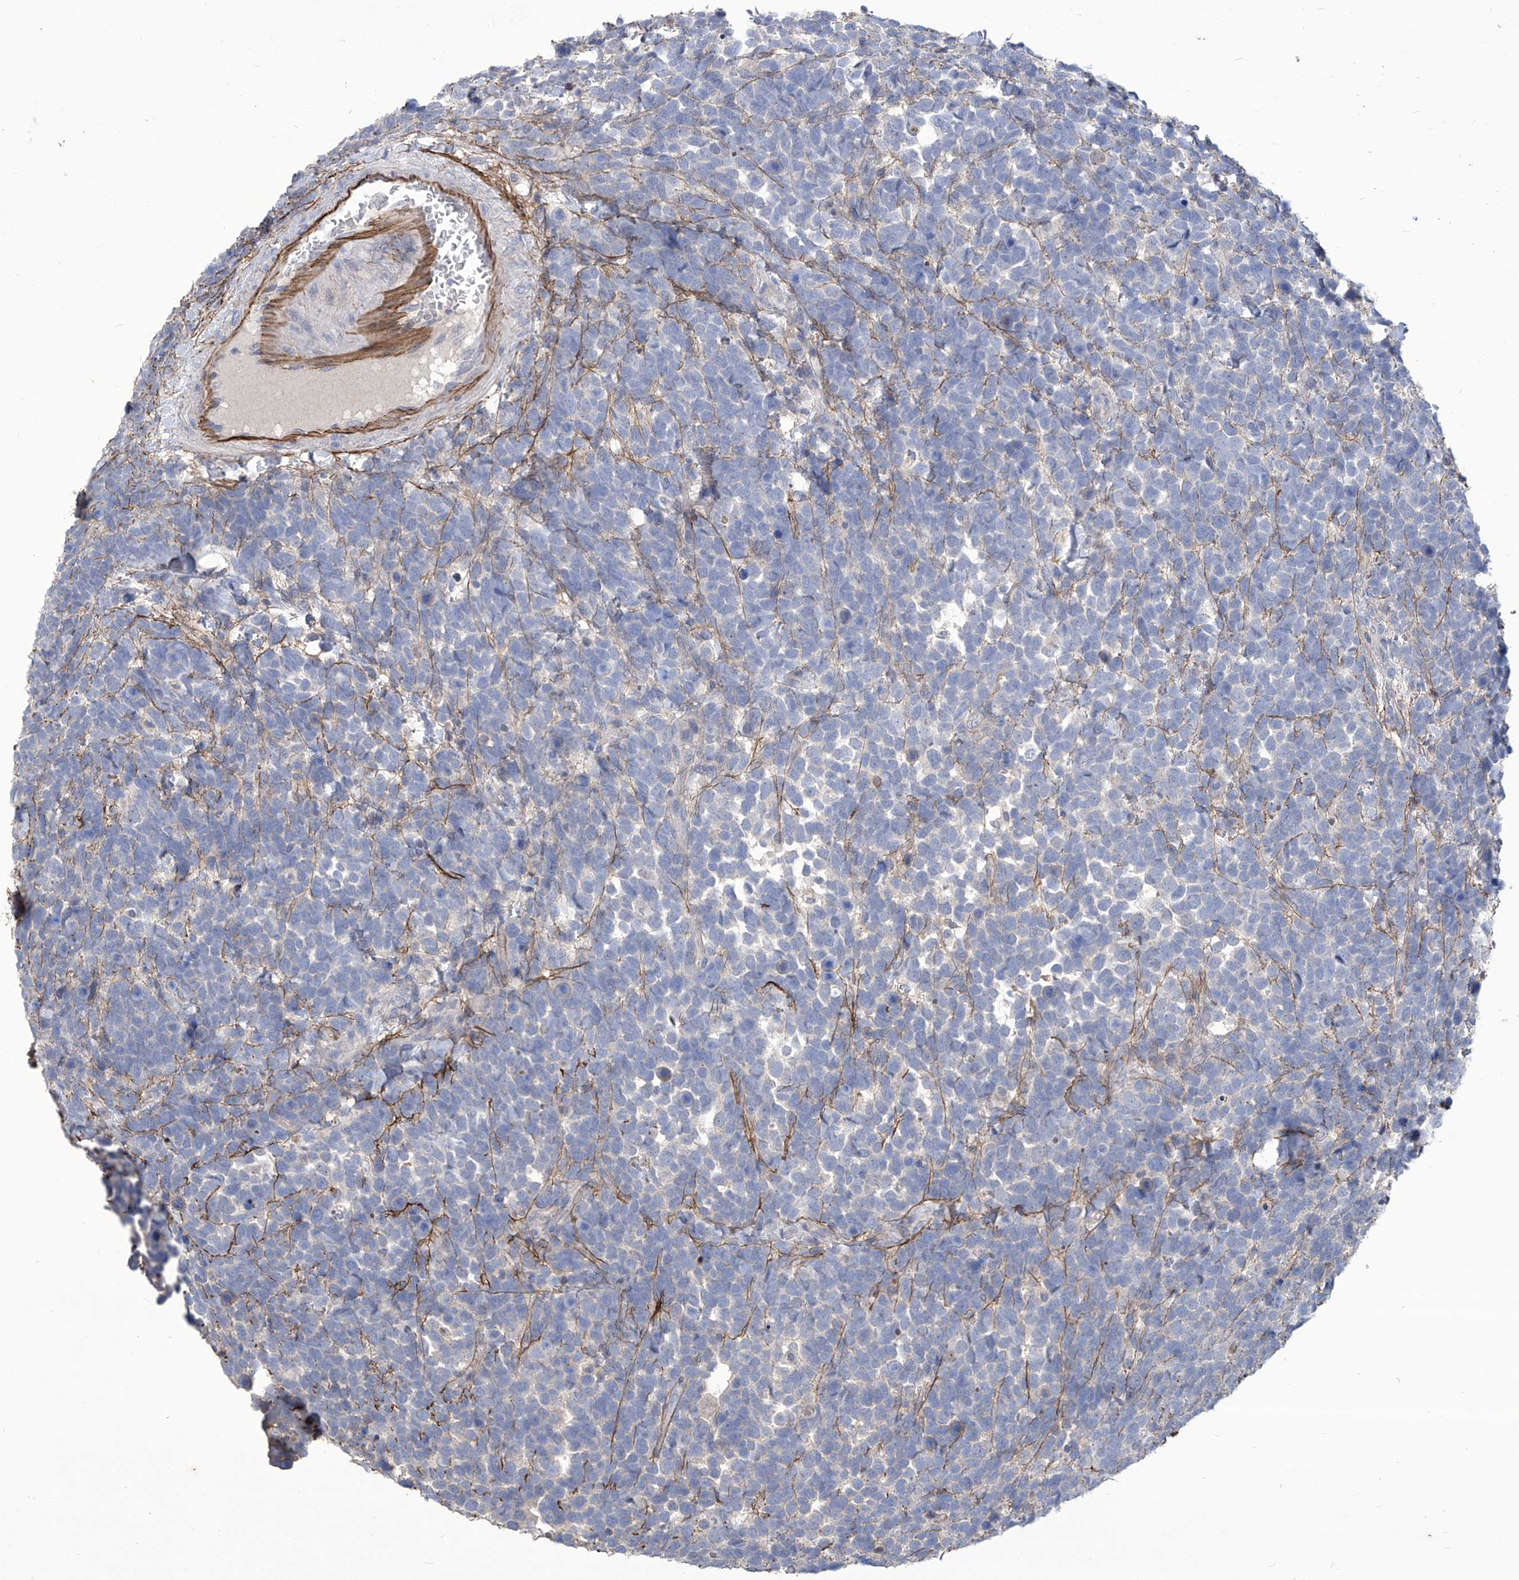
{"staining": {"intensity": "negative", "quantity": "none", "location": "none"}, "tissue": "urothelial cancer", "cell_type": "Tumor cells", "image_type": "cancer", "snomed": [{"axis": "morphology", "description": "Urothelial carcinoma, High grade"}, {"axis": "topography", "description": "Urinary bladder"}], "caption": "Immunohistochemical staining of human high-grade urothelial carcinoma shows no significant positivity in tumor cells.", "gene": "TXNIP", "patient": {"sex": "female", "age": 82}}